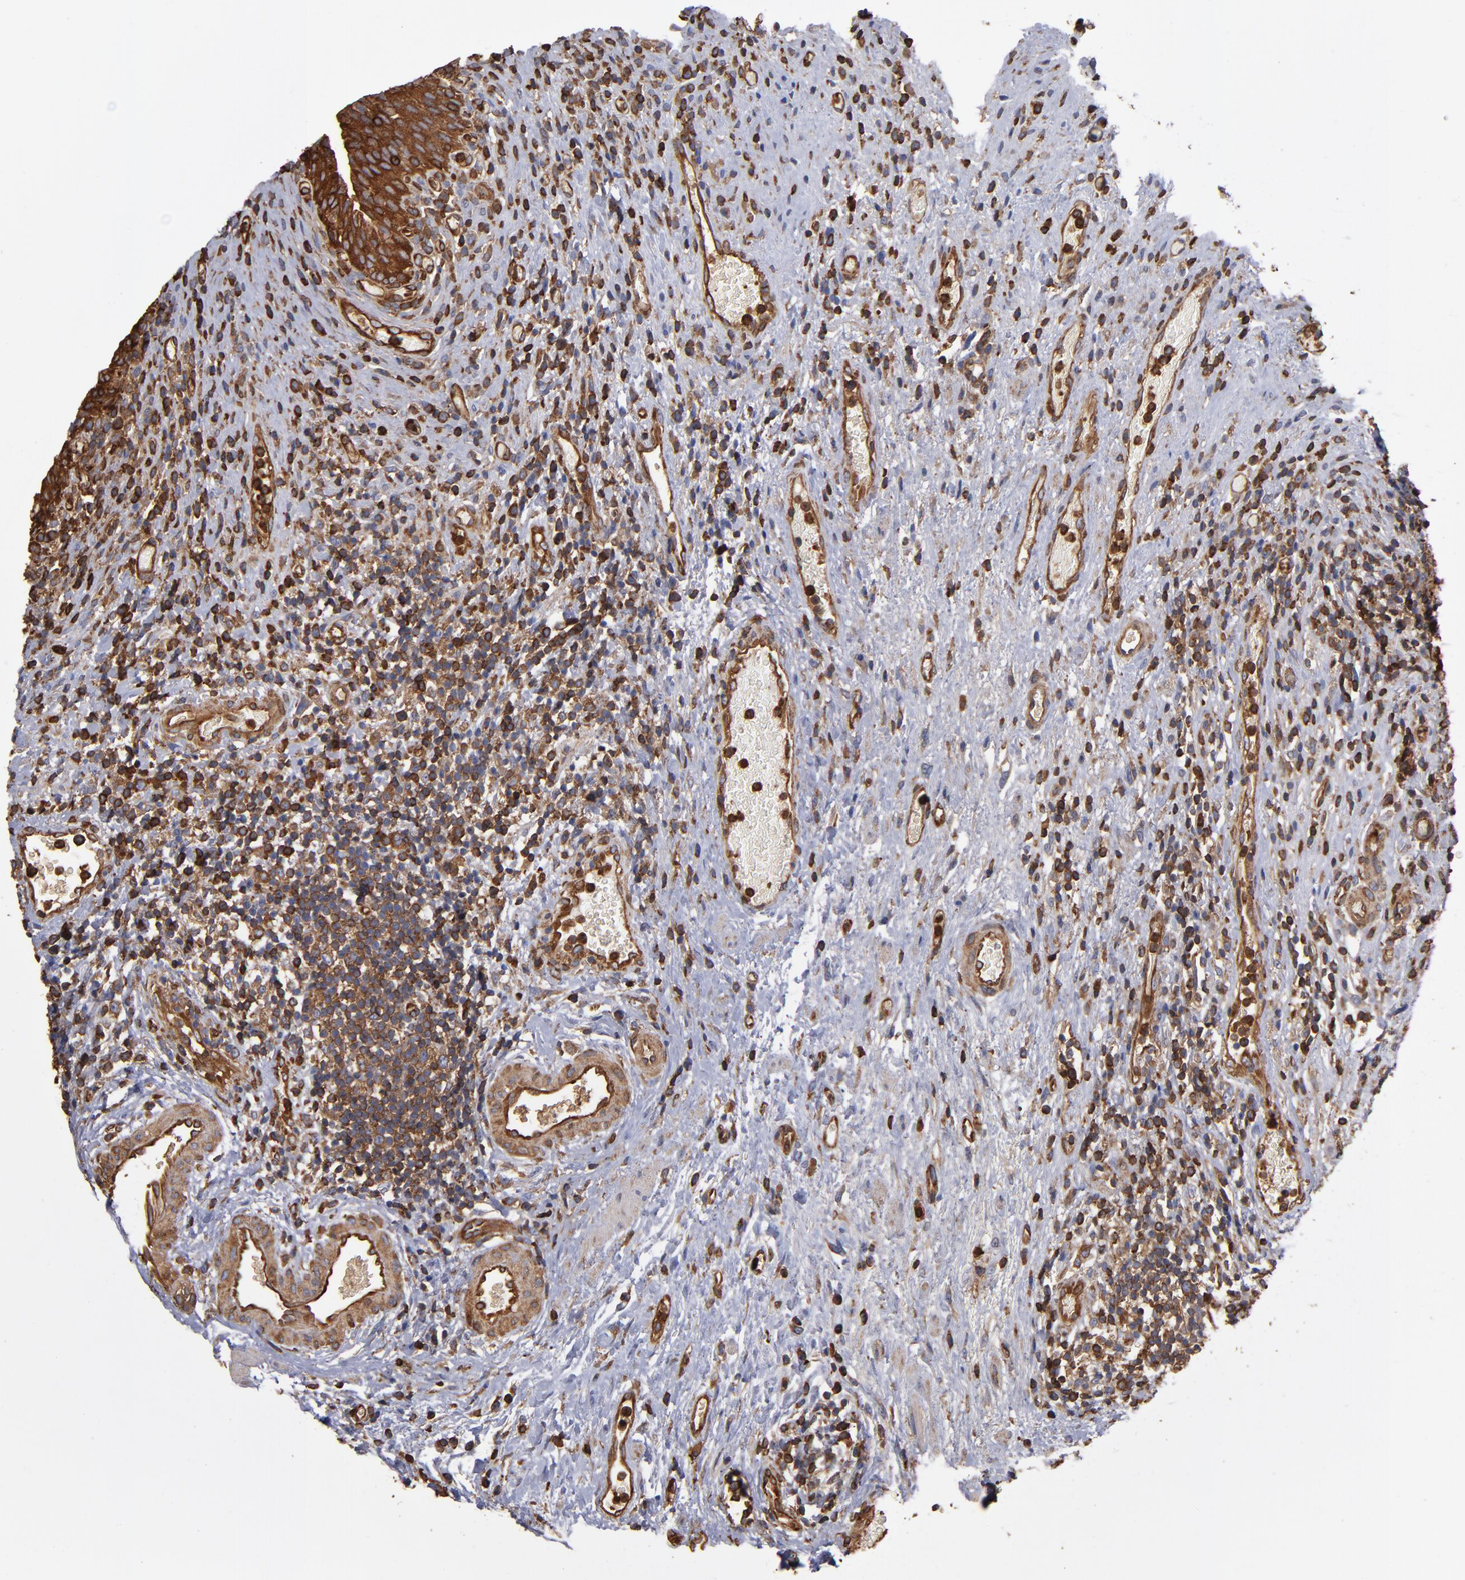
{"staining": {"intensity": "strong", "quantity": ">75%", "location": "cytoplasmic/membranous"}, "tissue": "urinary bladder", "cell_type": "Urothelial cells", "image_type": "normal", "snomed": [{"axis": "morphology", "description": "Normal tissue, NOS"}, {"axis": "morphology", "description": "Urothelial carcinoma, High grade"}, {"axis": "topography", "description": "Urinary bladder"}], "caption": "This is a photomicrograph of IHC staining of unremarkable urinary bladder, which shows strong positivity in the cytoplasmic/membranous of urothelial cells.", "gene": "ACTN4", "patient": {"sex": "male", "age": 51}}